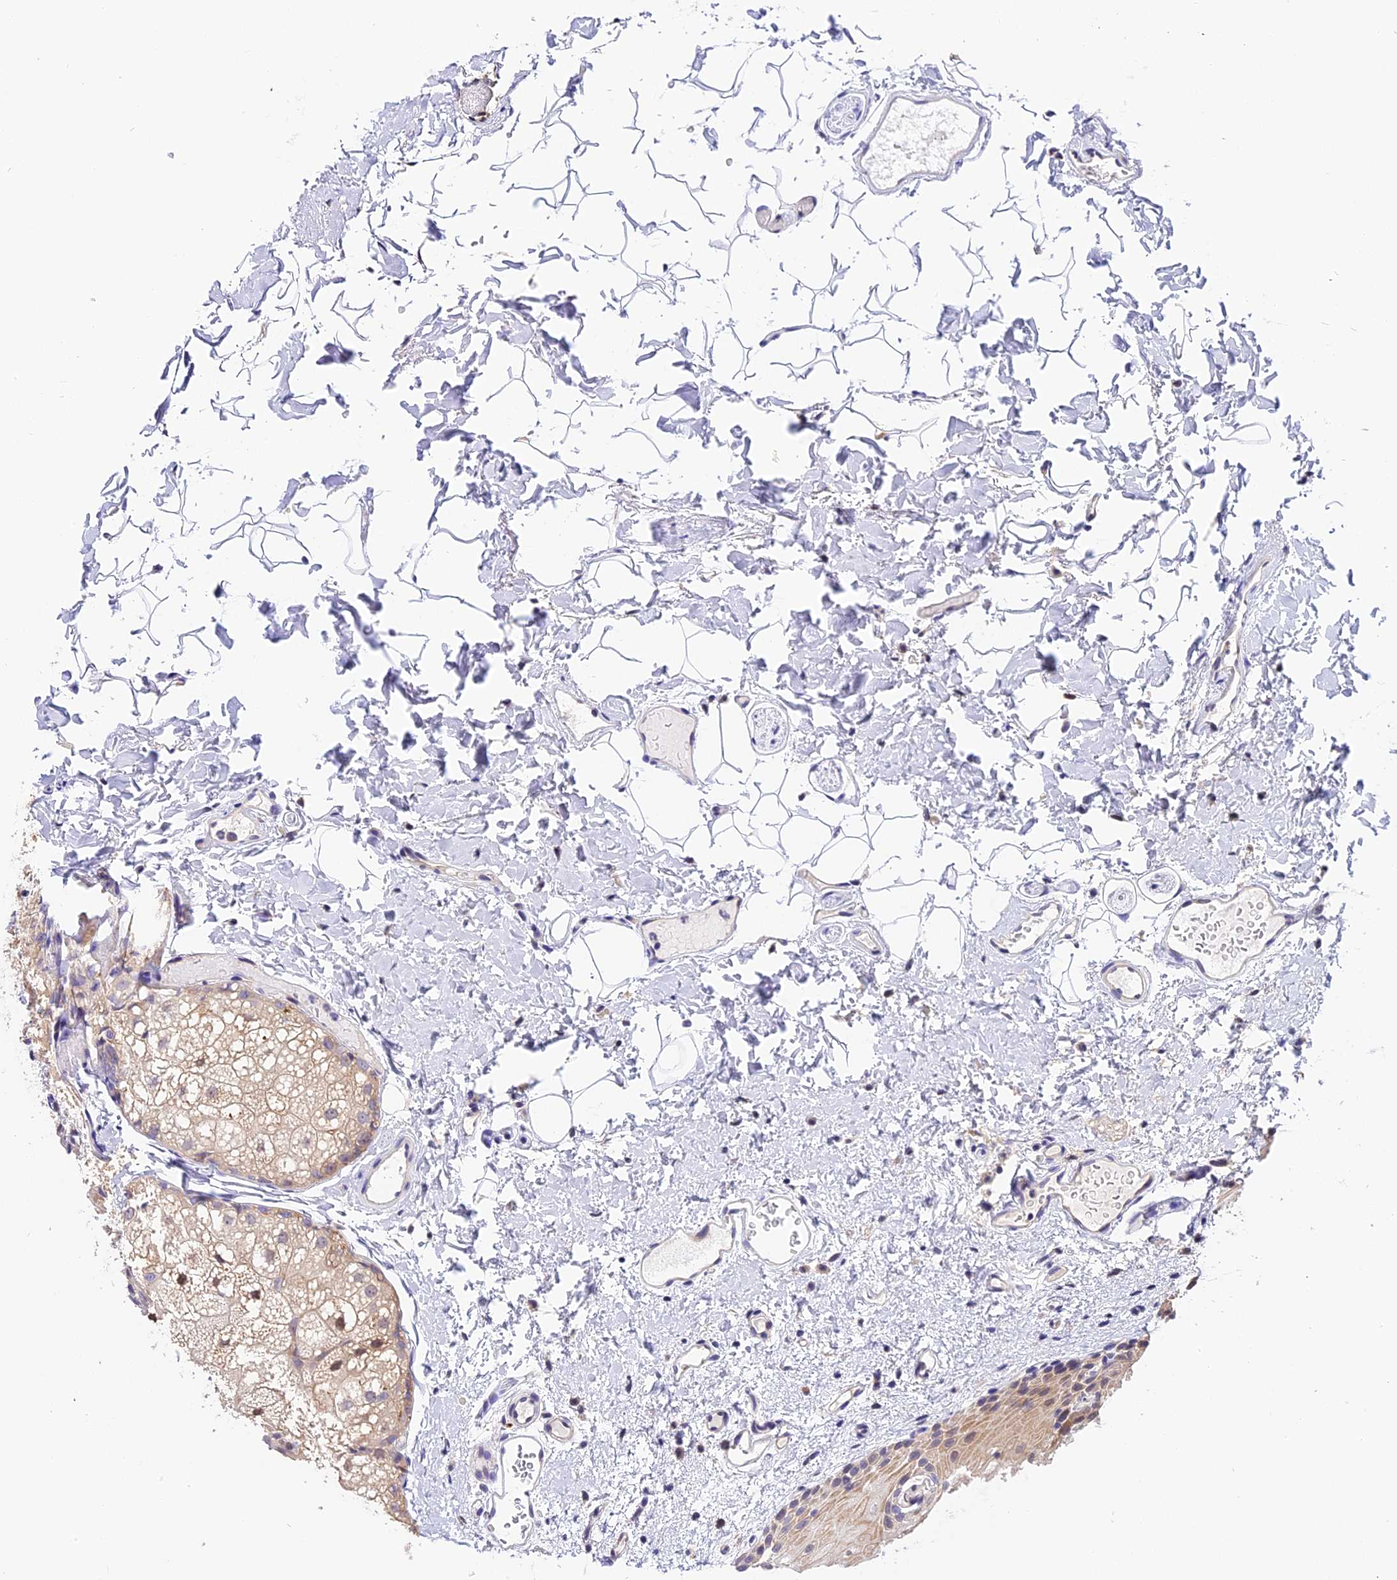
{"staining": {"intensity": "moderate", "quantity": "<25%", "location": "nuclear"}, "tissue": "oral mucosa", "cell_type": "Squamous epithelial cells", "image_type": "normal", "snomed": [{"axis": "morphology", "description": "Normal tissue, NOS"}, {"axis": "topography", "description": "Oral tissue"}], "caption": "A histopathology image of oral mucosa stained for a protein reveals moderate nuclear brown staining in squamous epithelial cells.", "gene": "BSCL2", "patient": {"sex": "female", "age": 70}}